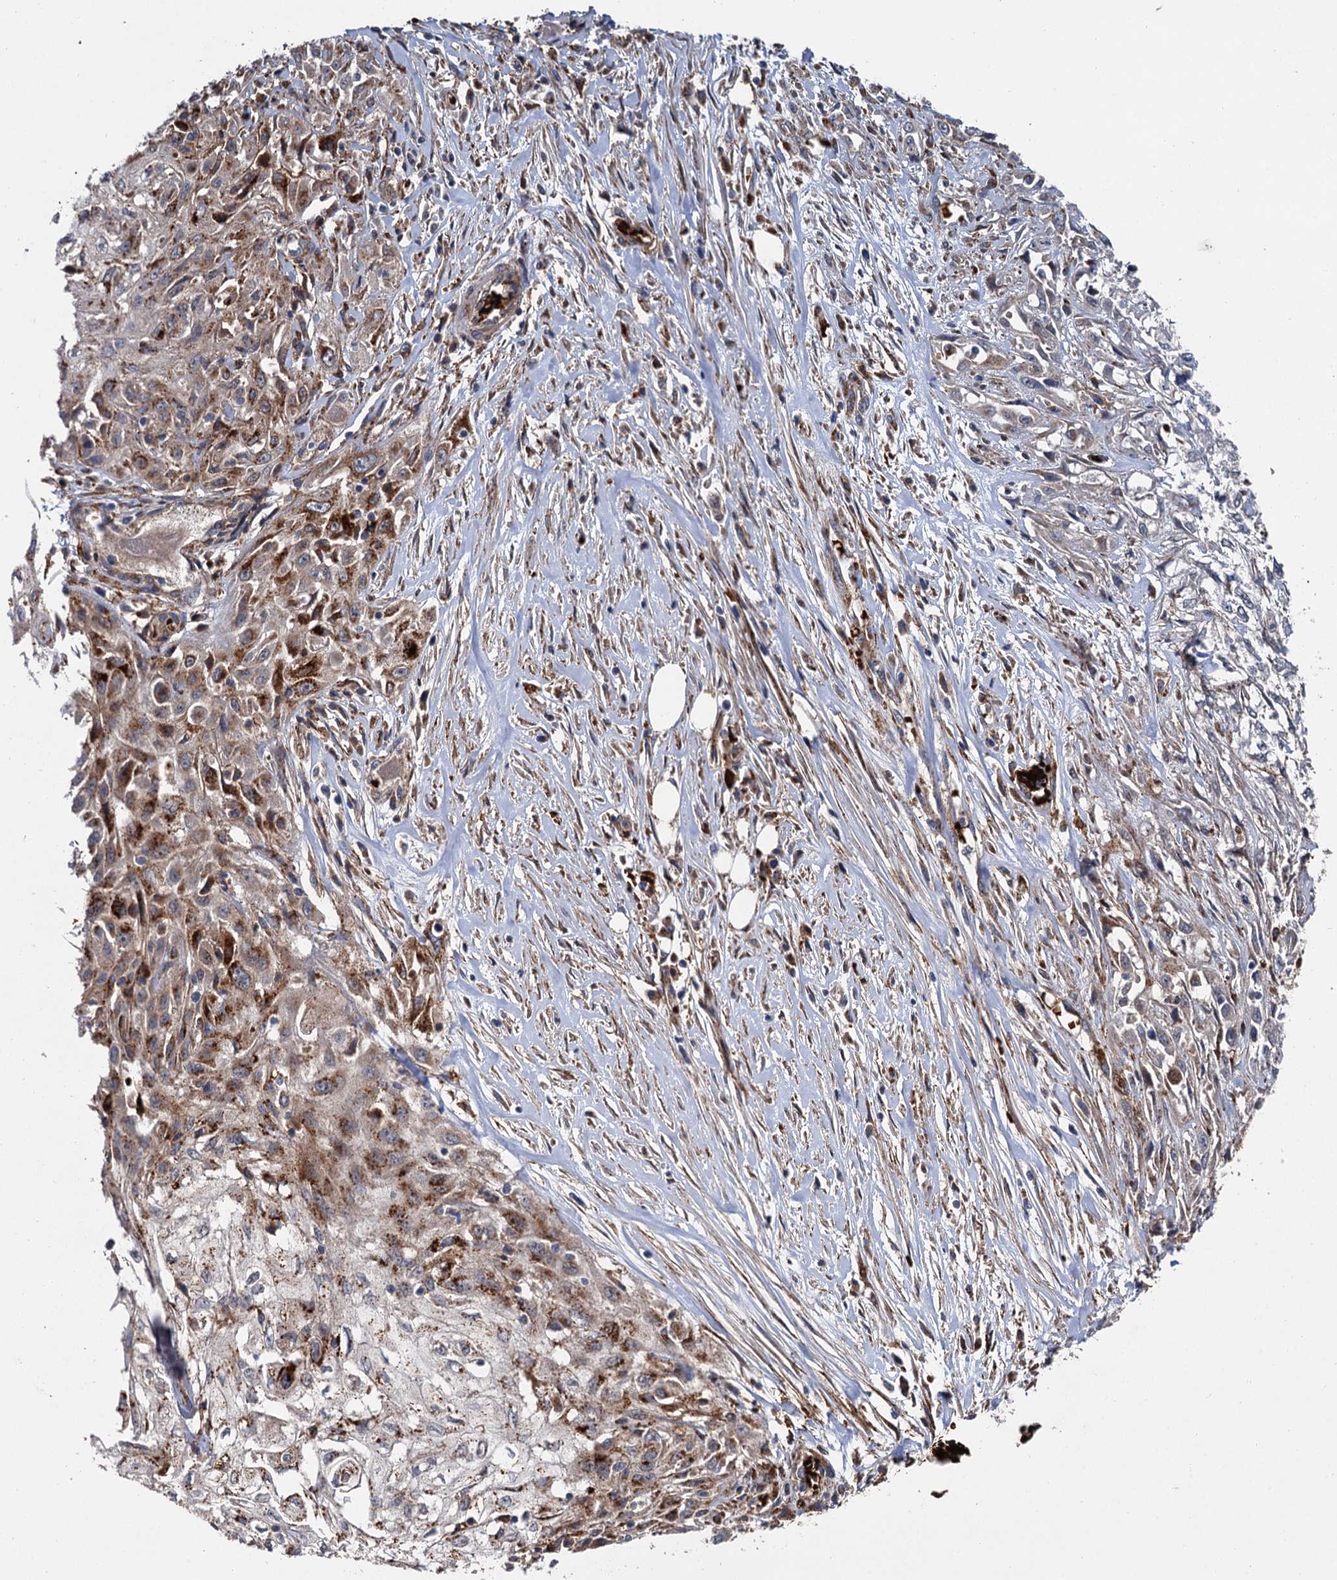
{"staining": {"intensity": "moderate", "quantity": "25%-75%", "location": "cytoplasmic/membranous"}, "tissue": "skin cancer", "cell_type": "Tumor cells", "image_type": "cancer", "snomed": [{"axis": "morphology", "description": "Squamous cell carcinoma, NOS"}, {"axis": "morphology", "description": "Squamous cell carcinoma, metastatic, NOS"}, {"axis": "topography", "description": "Skin"}, {"axis": "topography", "description": "Lymph node"}], "caption": "Protein expression by IHC exhibits moderate cytoplasmic/membranous expression in approximately 25%-75% of tumor cells in skin cancer (squamous cell carcinoma).", "gene": "GBA1", "patient": {"sex": "male", "age": 75}}